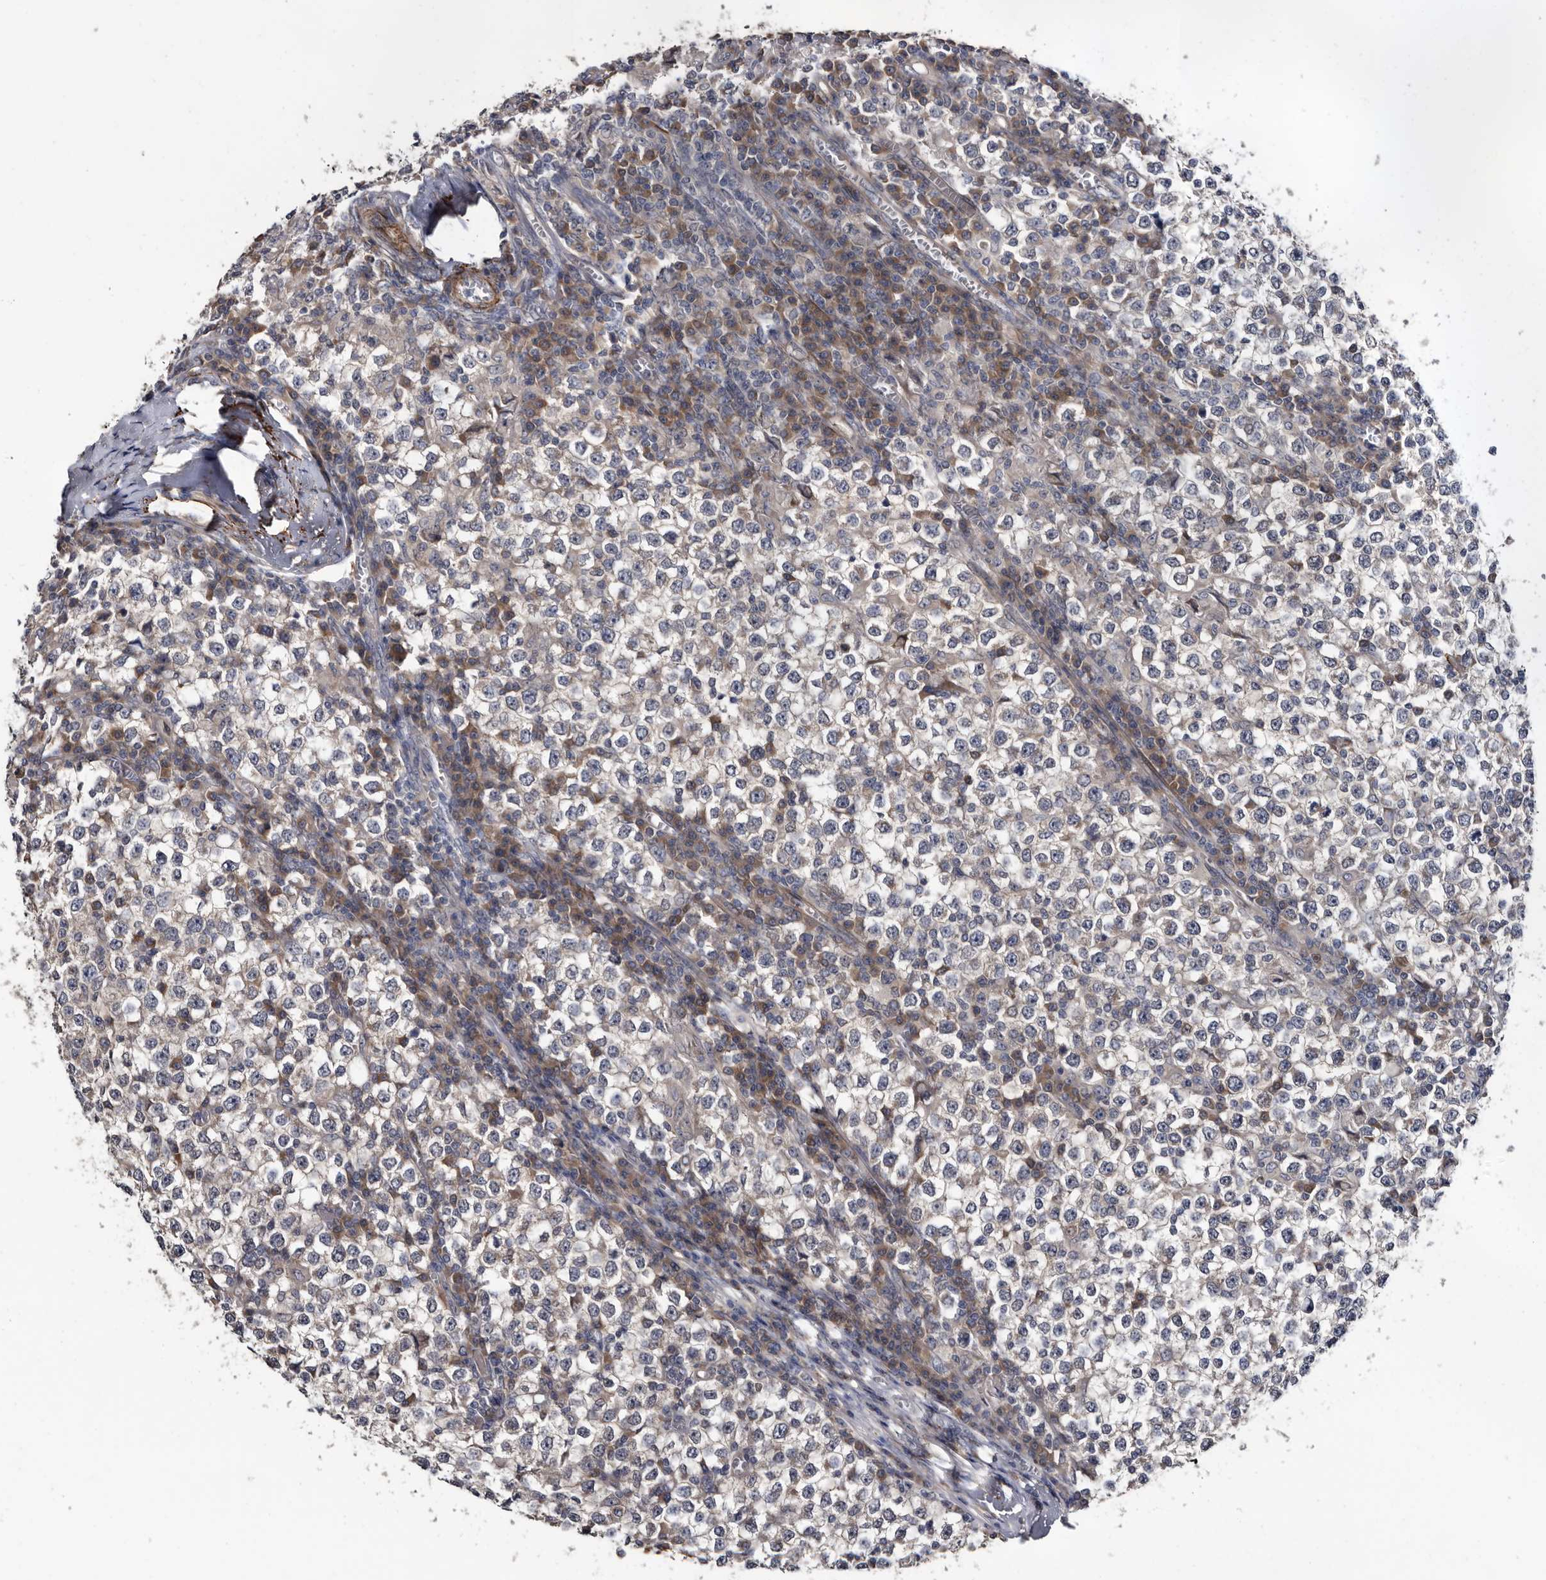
{"staining": {"intensity": "negative", "quantity": "none", "location": "none"}, "tissue": "testis cancer", "cell_type": "Tumor cells", "image_type": "cancer", "snomed": [{"axis": "morphology", "description": "Seminoma, NOS"}, {"axis": "topography", "description": "Testis"}], "caption": "An IHC histopathology image of seminoma (testis) is shown. There is no staining in tumor cells of seminoma (testis). (DAB (3,3'-diaminobenzidine) immunohistochemistry with hematoxylin counter stain).", "gene": "IARS1", "patient": {"sex": "male", "age": 65}}